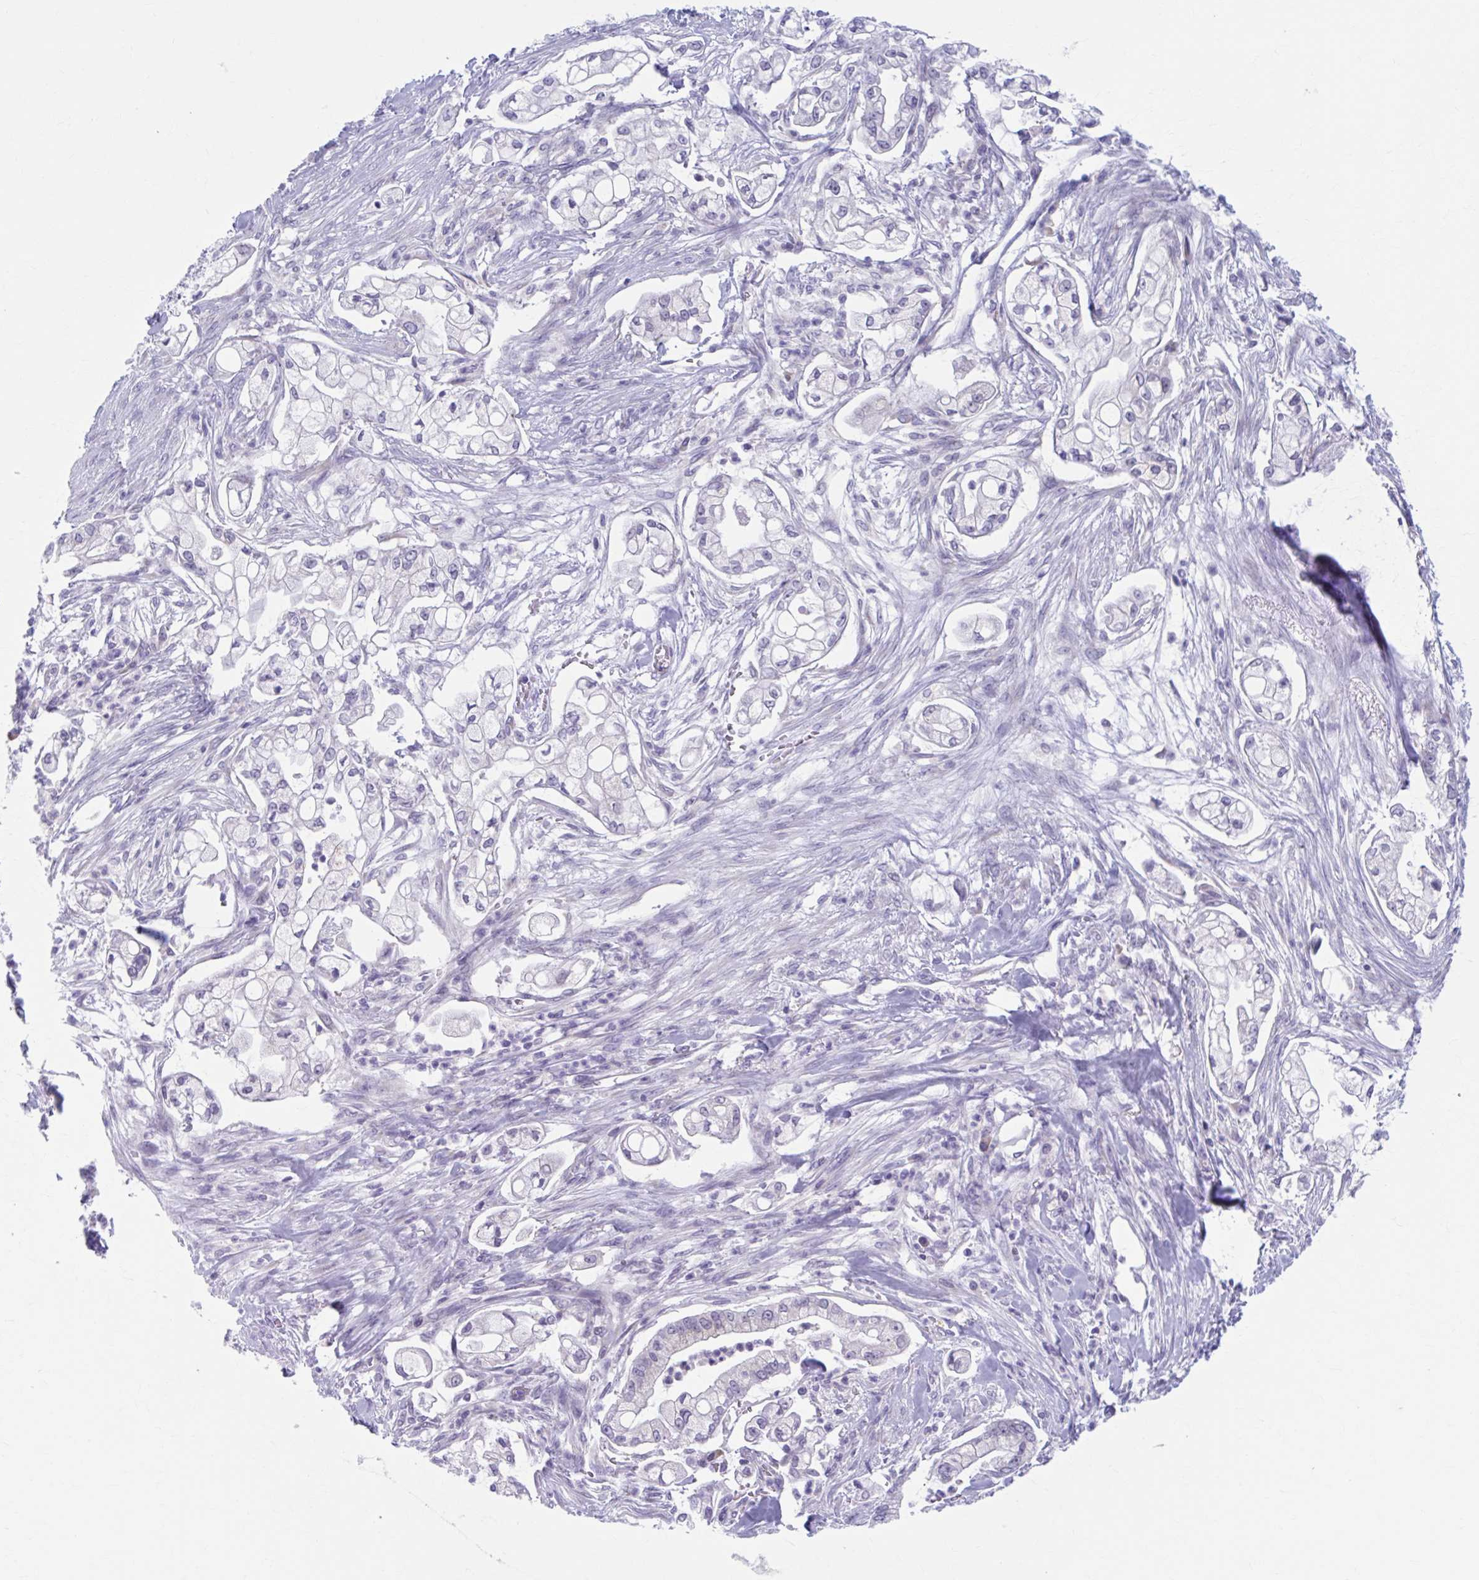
{"staining": {"intensity": "negative", "quantity": "none", "location": "none"}, "tissue": "pancreatic cancer", "cell_type": "Tumor cells", "image_type": "cancer", "snomed": [{"axis": "morphology", "description": "Adenocarcinoma, NOS"}, {"axis": "topography", "description": "Pancreas"}], "caption": "This is an immunohistochemistry photomicrograph of human adenocarcinoma (pancreatic). There is no expression in tumor cells.", "gene": "CCDC105", "patient": {"sex": "female", "age": 69}}